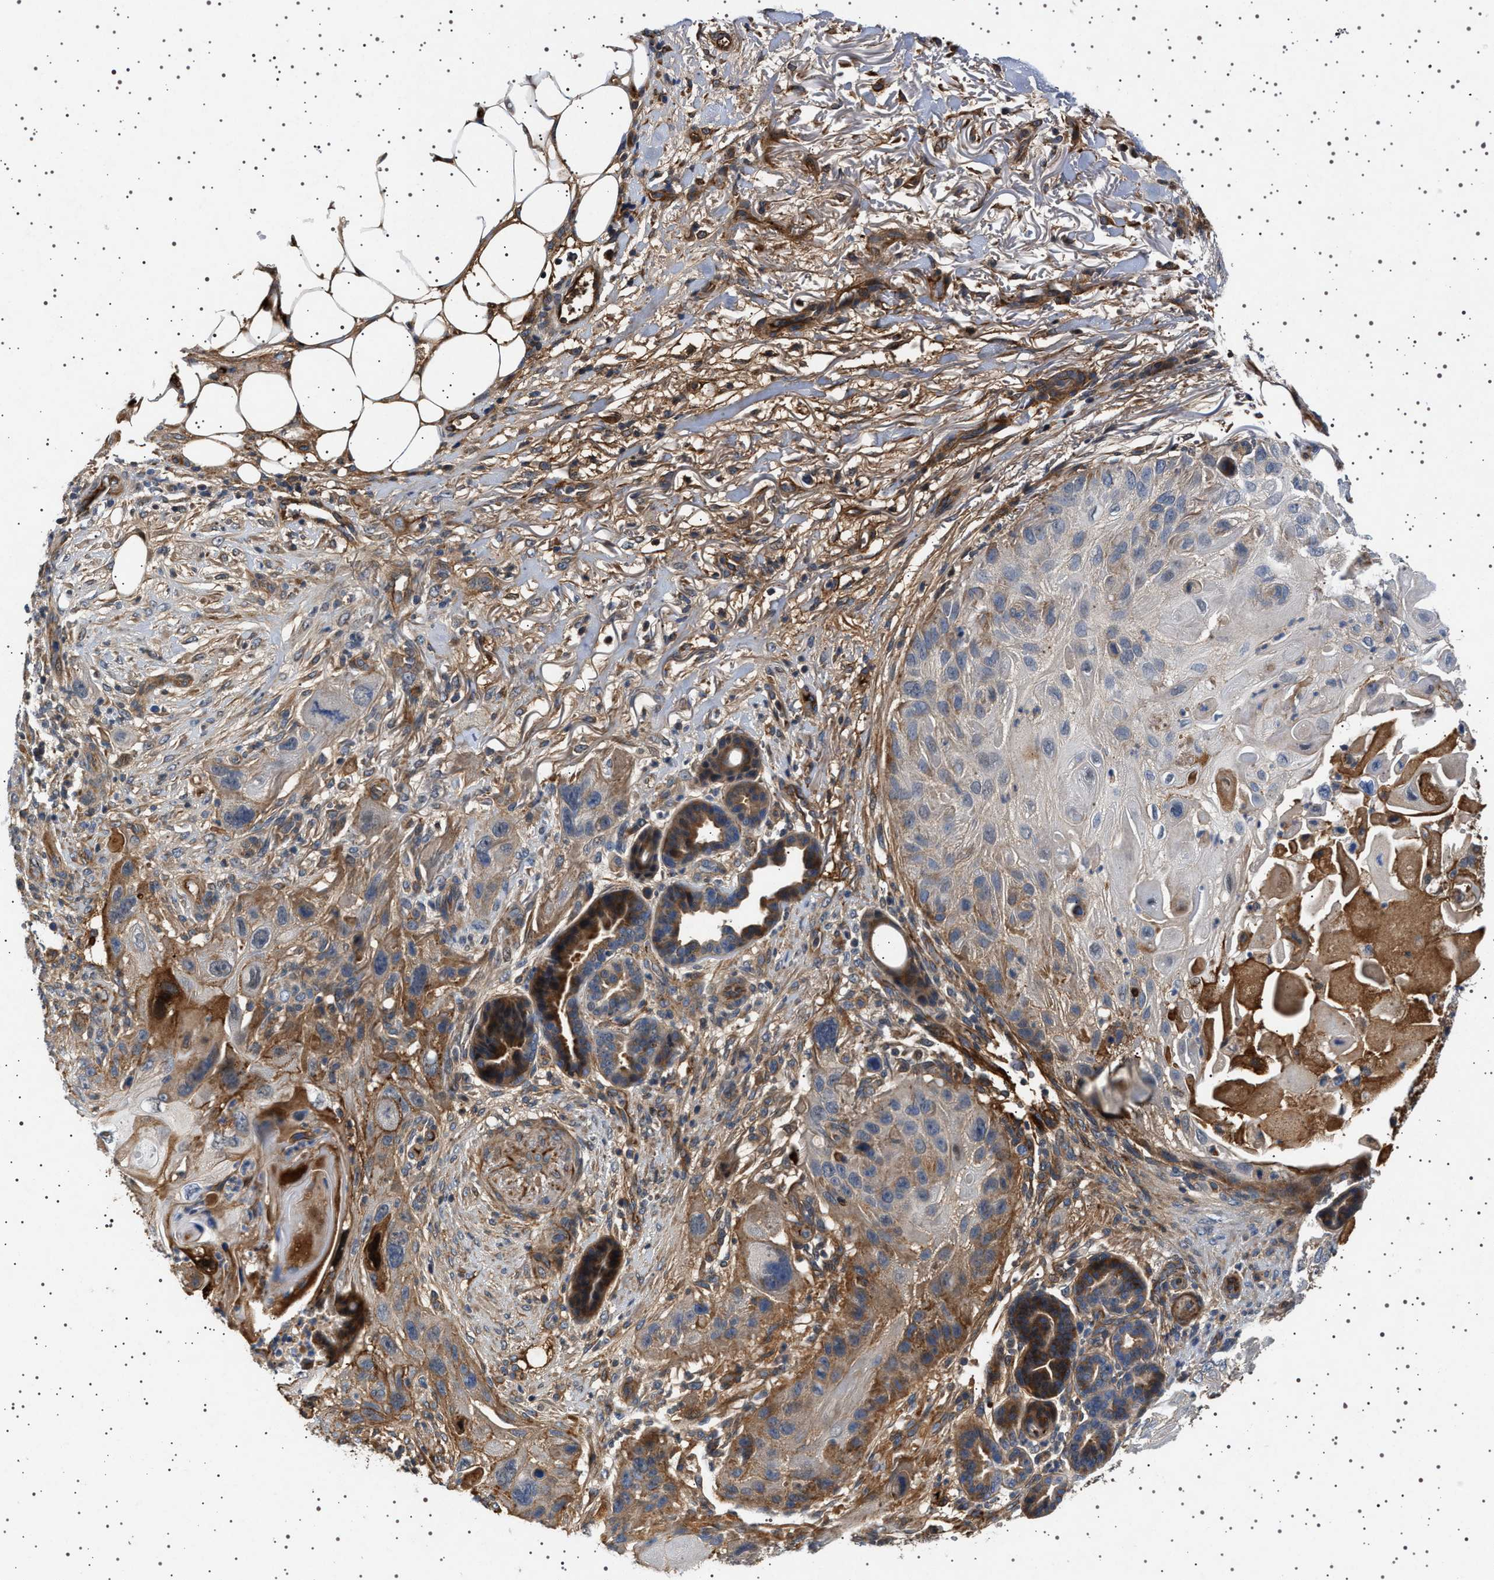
{"staining": {"intensity": "moderate", "quantity": "<25%", "location": "cytoplasmic/membranous"}, "tissue": "skin cancer", "cell_type": "Tumor cells", "image_type": "cancer", "snomed": [{"axis": "morphology", "description": "Squamous cell carcinoma, NOS"}, {"axis": "topography", "description": "Skin"}], "caption": "A histopathology image of skin cancer stained for a protein reveals moderate cytoplasmic/membranous brown staining in tumor cells. The staining was performed using DAB, with brown indicating positive protein expression. Nuclei are stained blue with hematoxylin.", "gene": "FICD", "patient": {"sex": "female", "age": 77}}